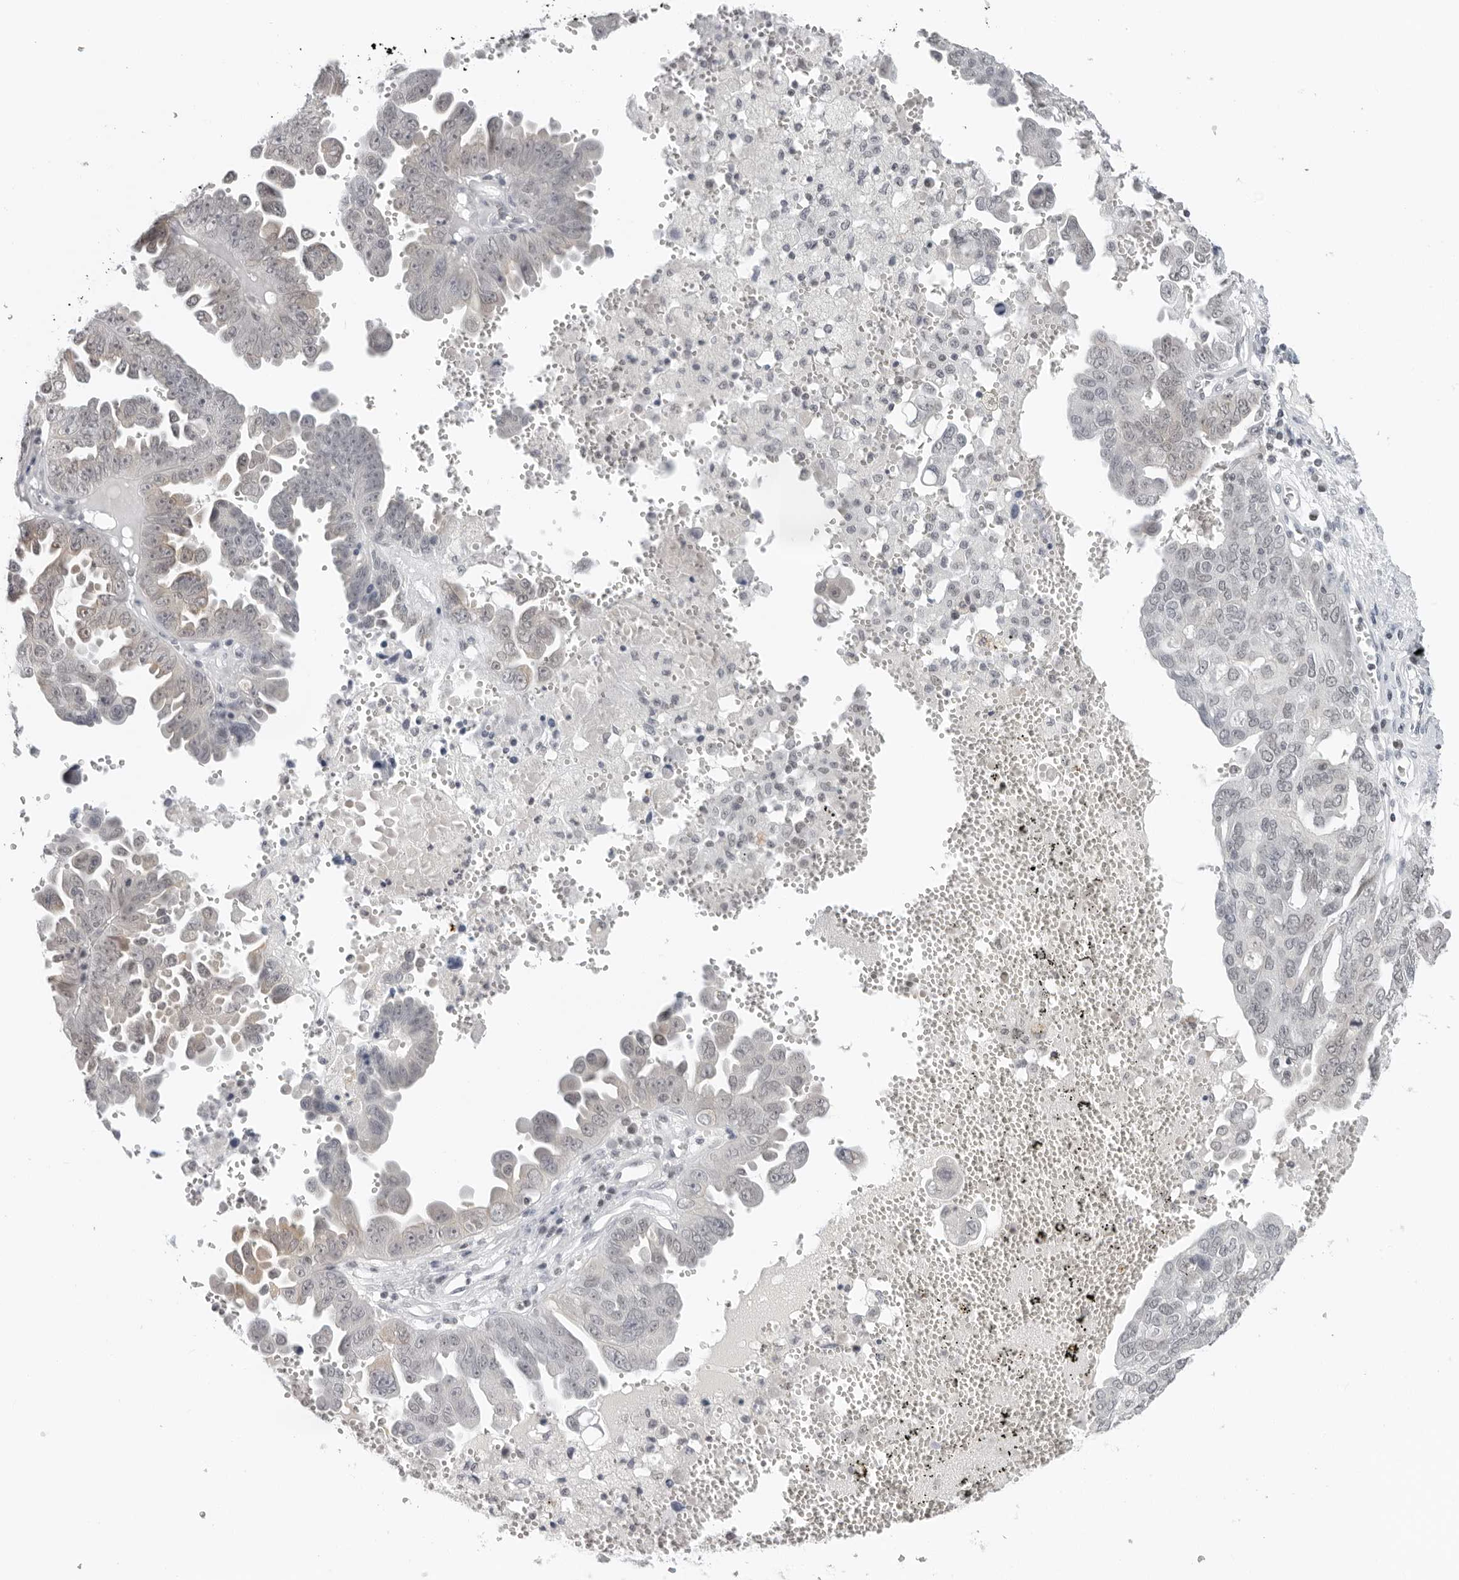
{"staining": {"intensity": "weak", "quantity": "<25%", "location": "cytoplasmic/membranous,nuclear"}, "tissue": "ovarian cancer", "cell_type": "Tumor cells", "image_type": "cancer", "snomed": [{"axis": "morphology", "description": "Carcinoma, endometroid"}, {"axis": "topography", "description": "Ovary"}], "caption": "A high-resolution histopathology image shows immunohistochemistry staining of ovarian endometroid carcinoma, which displays no significant staining in tumor cells.", "gene": "FLG2", "patient": {"sex": "female", "age": 62}}